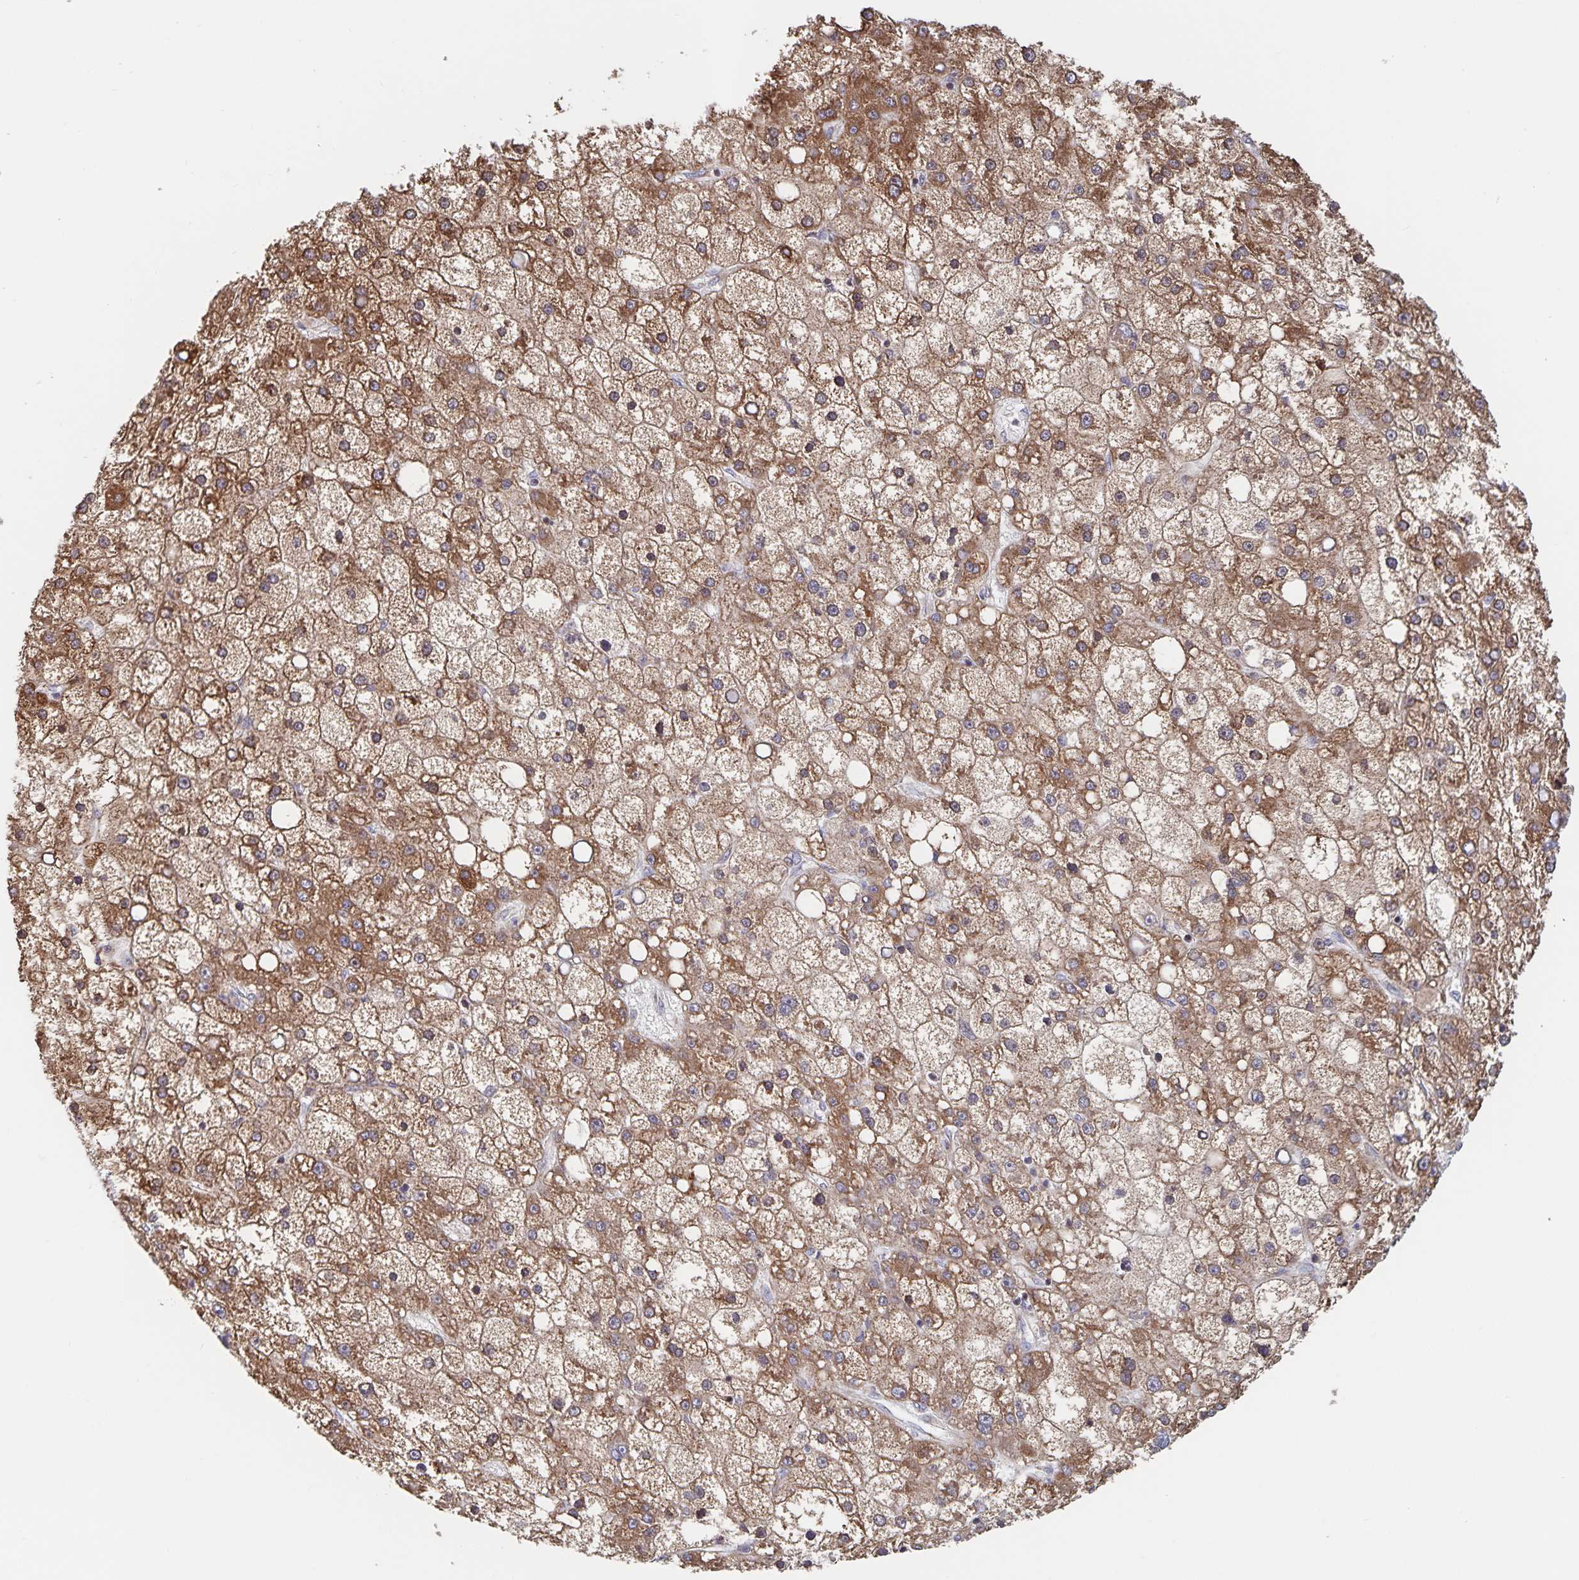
{"staining": {"intensity": "moderate", "quantity": ">75%", "location": "cytoplasmic/membranous"}, "tissue": "liver cancer", "cell_type": "Tumor cells", "image_type": "cancer", "snomed": [{"axis": "morphology", "description": "Carcinoma, Hepatocellular, NOS"}, {"axis": "topography", "description": "Liver"}], "caption": "The immunohistochemical stain highlights moderate cytoplasmic/membranous staining in tumor cells of liver cancer tissue.", "gene": "ACACA", "patient": {"sex": "male", "age": 67}}